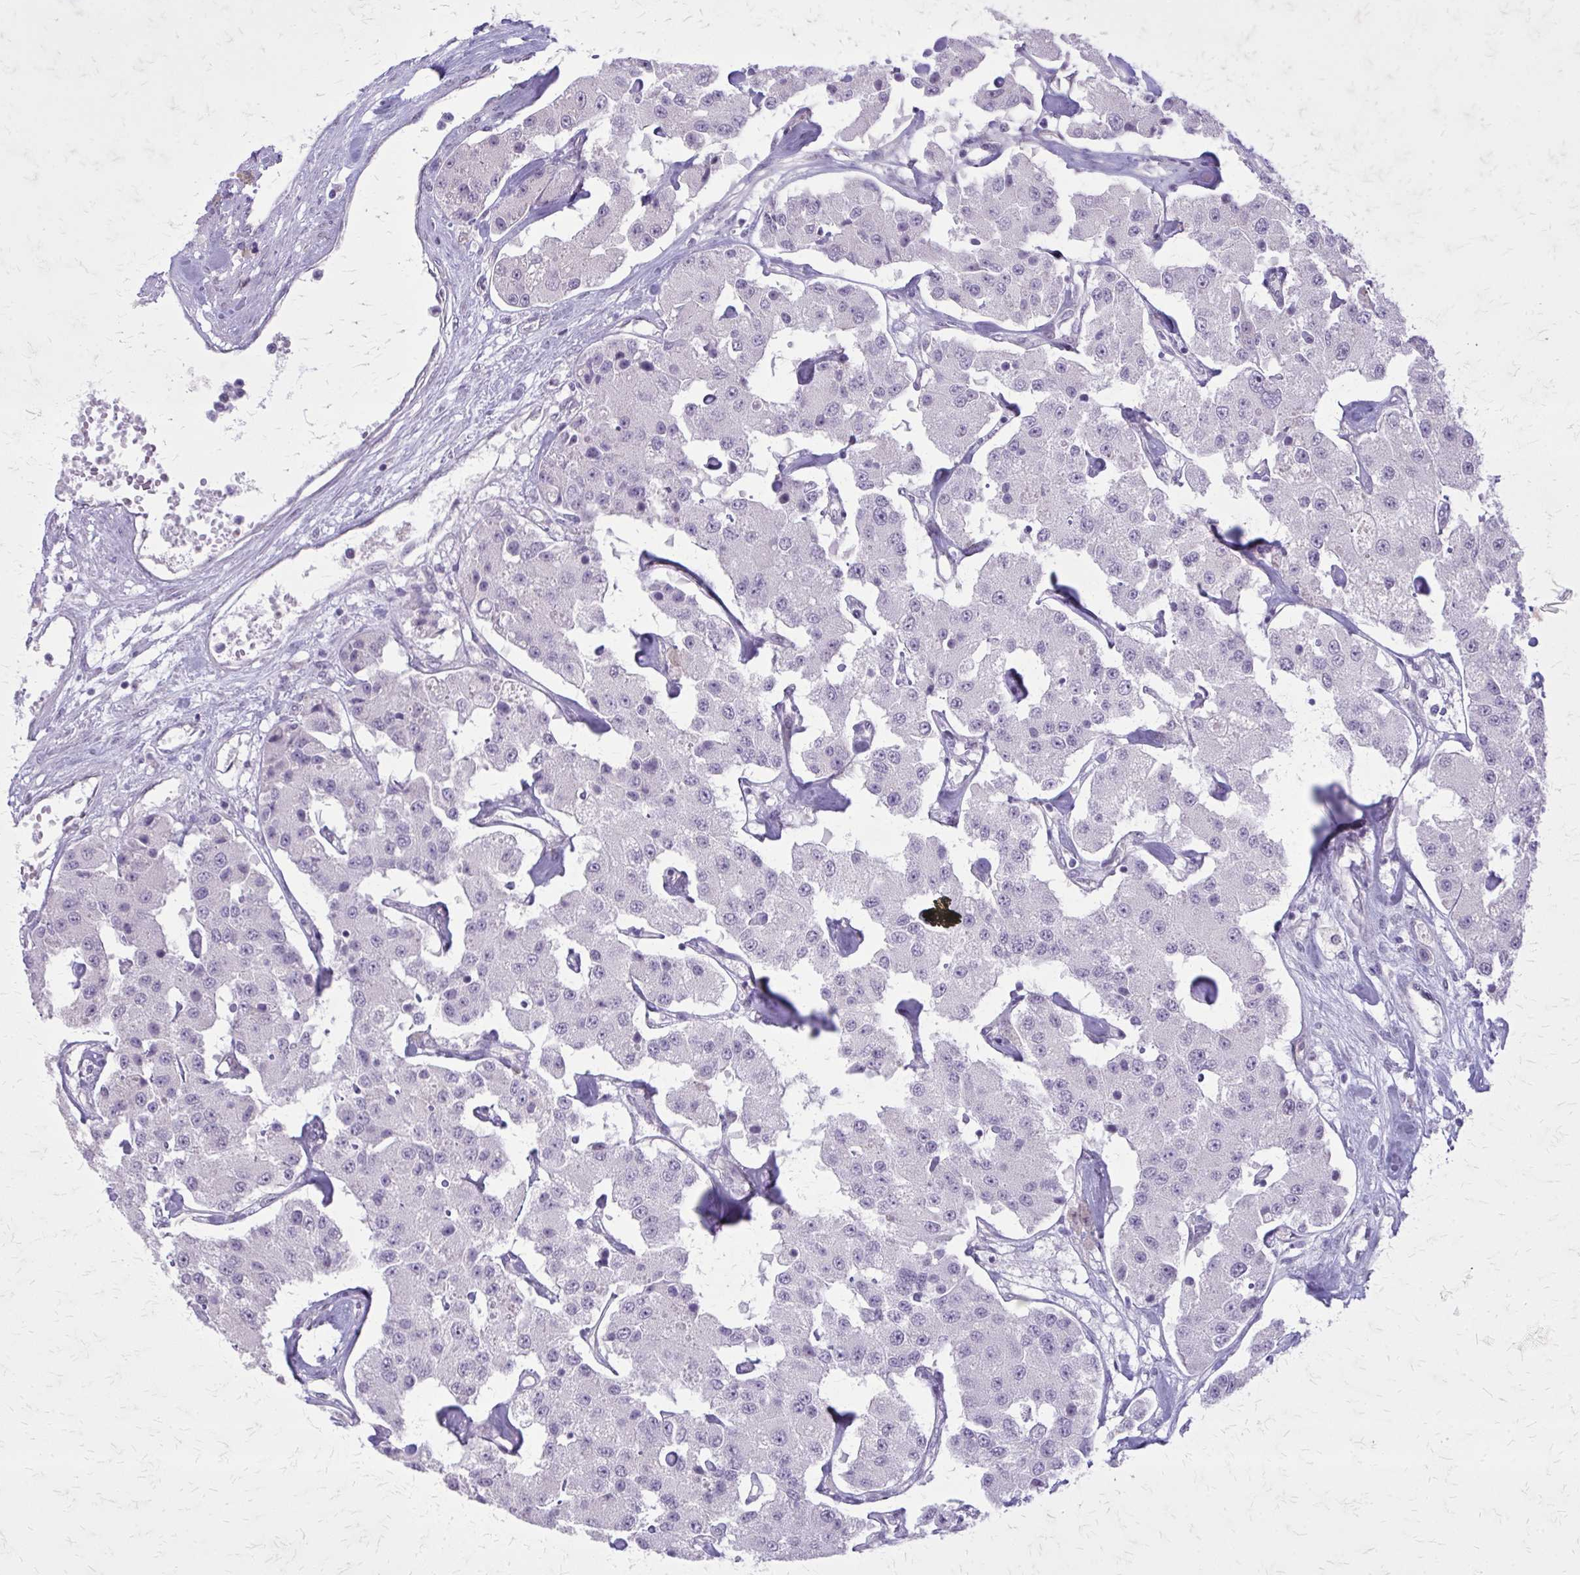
{"staining": {"intensity": "negative", "quantity": "none", "location": "none"}, "tissue": "carcinoid", "cell_type": "Tumor cells", "image_type": "cancer", "snomed": [{"axis": "morphology", "description": "Carcinoid, malignant, NOS"}, {"axis": "topography", "description": "Pancreas"}], "caption": "Carcinoid was stained to show a protein in brown. There is no significant positivity in tumor cells.", "gene": "PLCB1", "patient": {"sex": "male", "age": 41}}